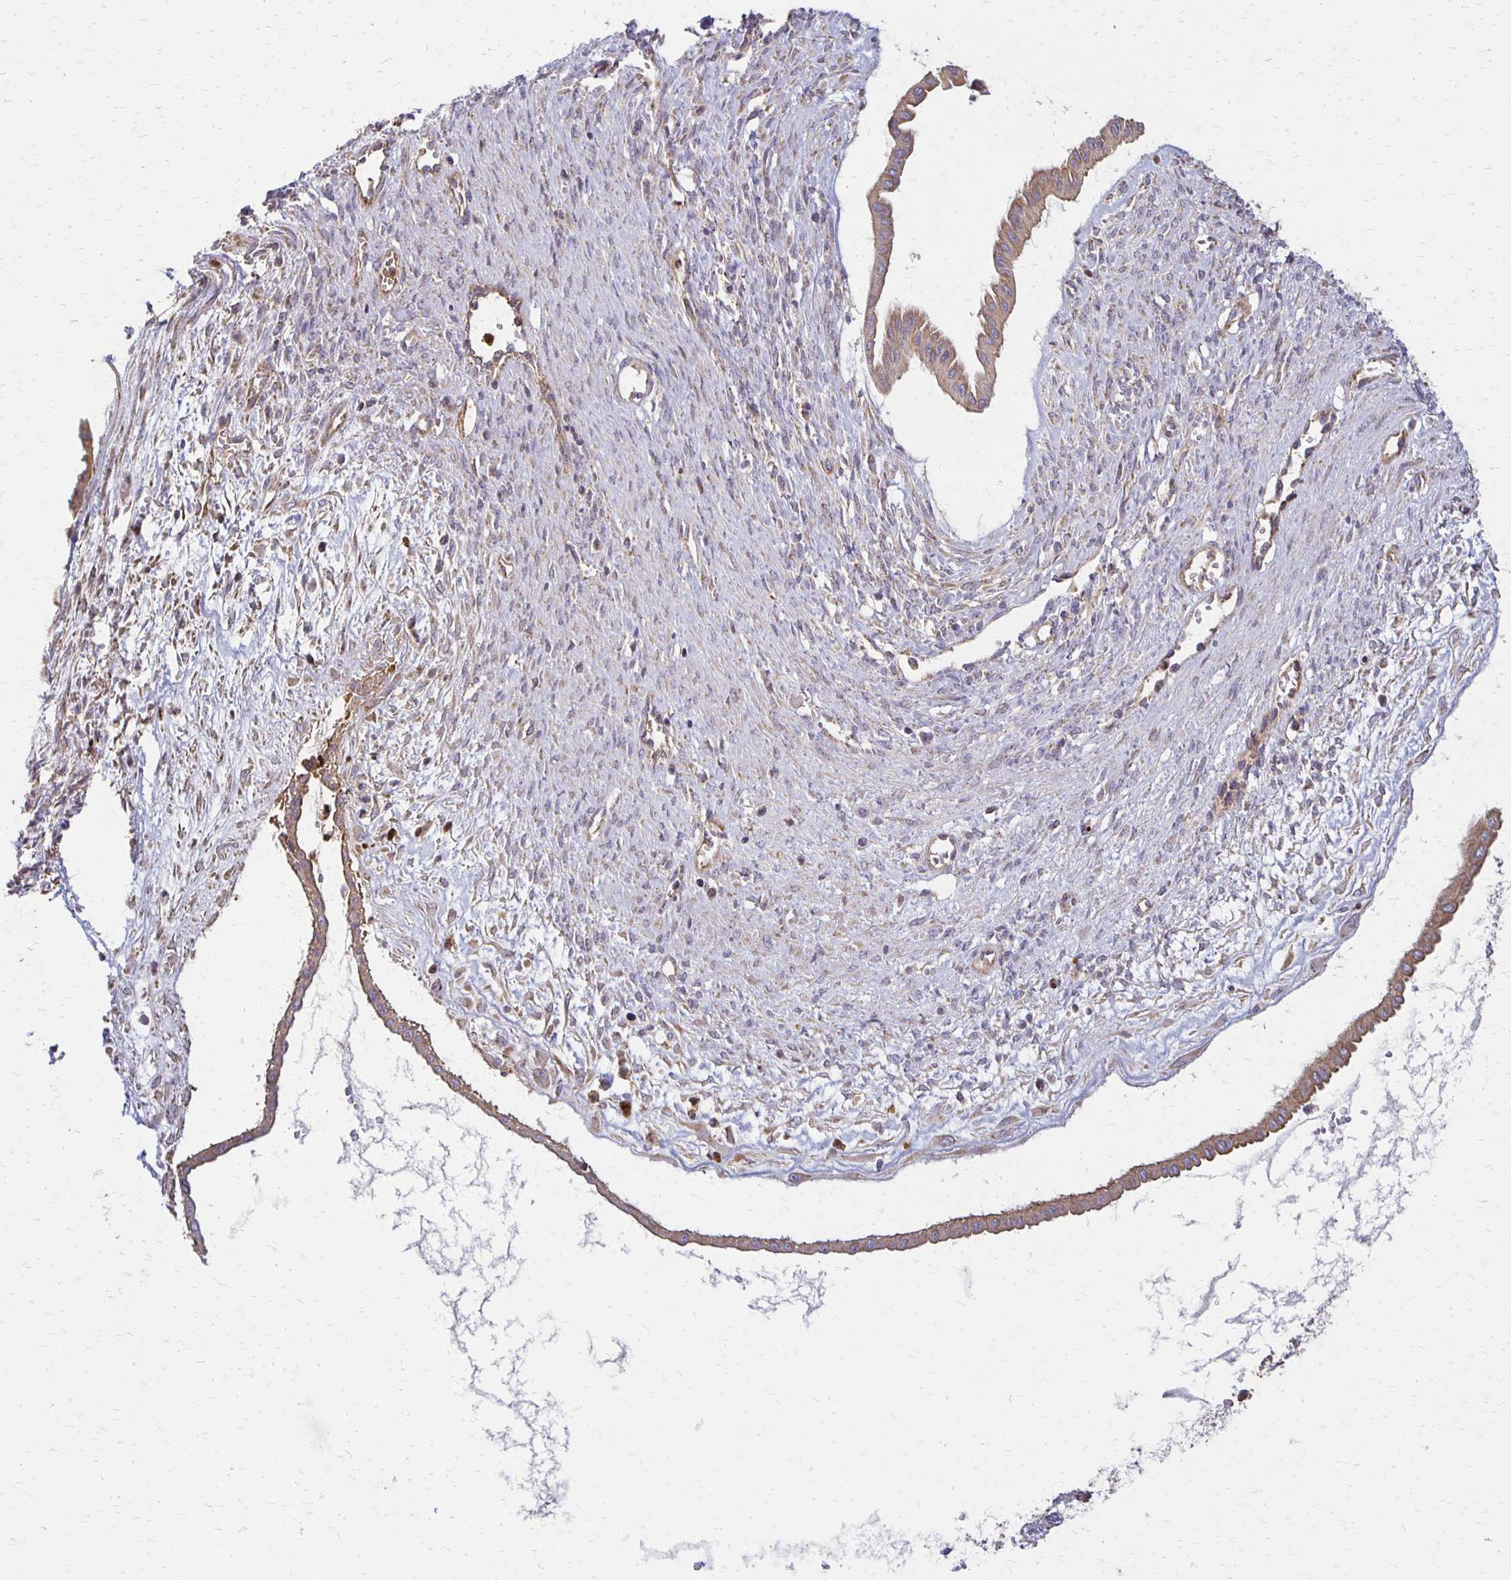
{"staining": {"intensity": "moderate", "quantity": ">75%", "location": "cytoplasmic/membranous"}, "tissue": "ovarian cancer", "cell_type": "Tumor cells", "image_type": "cancer", "snomed": [{"axis": "morphology", "description": "Cystadenocarcinoma, mucinous, NOS"}, {"axis": "topography", "description": "Ovary"}], "caption": "A photomicrograph of human ovarian cancer (mucinous cystadenocarcinoma) stained for a protein displays moderate cytoplasmic/membranous brown staining in tumor cells.", "gene": "EIF4EBP2", "patient": {"sex": "female", "age": 73}}